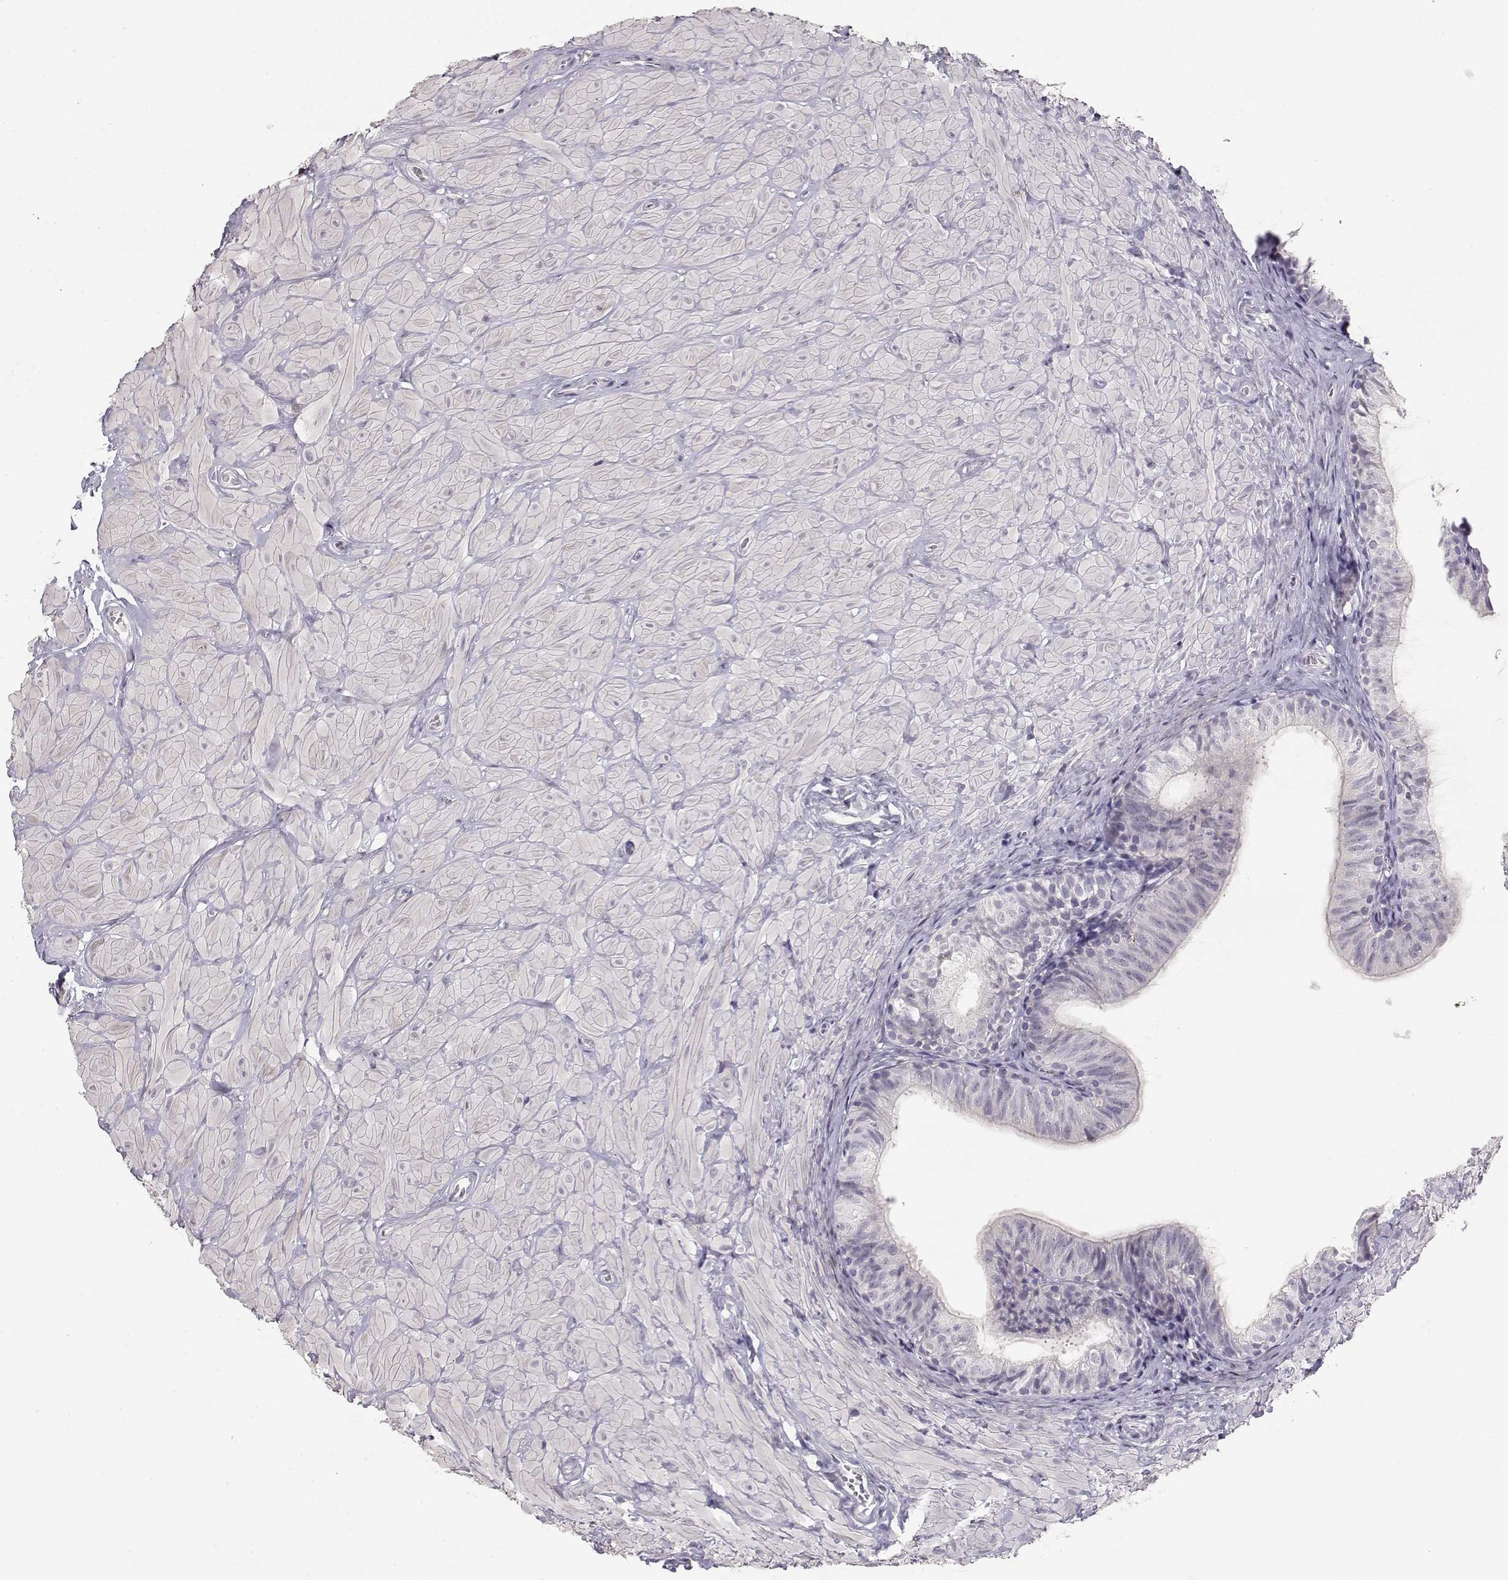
{"staining": {"intensity": "negative", "quantity": "none", "location": "none"}, "tissue": "epididymis", "cell_type": "Glandular cells", "image_type": "normal", "snomed": [{"axis": "morphology", "description": "Normal tissue, NOS"}, {"axis": "topography", "description": "Epididymis"}, {"axis": "topography", "description": "Vas deferens"}], "caption": "Photomicrograph shows no protein staining in glandular cells of unremarkable epididymis. (Brightfield microscopy of DAB (3,3'-diaminobenzidine) IHC at high magnification).", "gene": "TKTL1", "patient": {"sex": "male", "age": 23}}